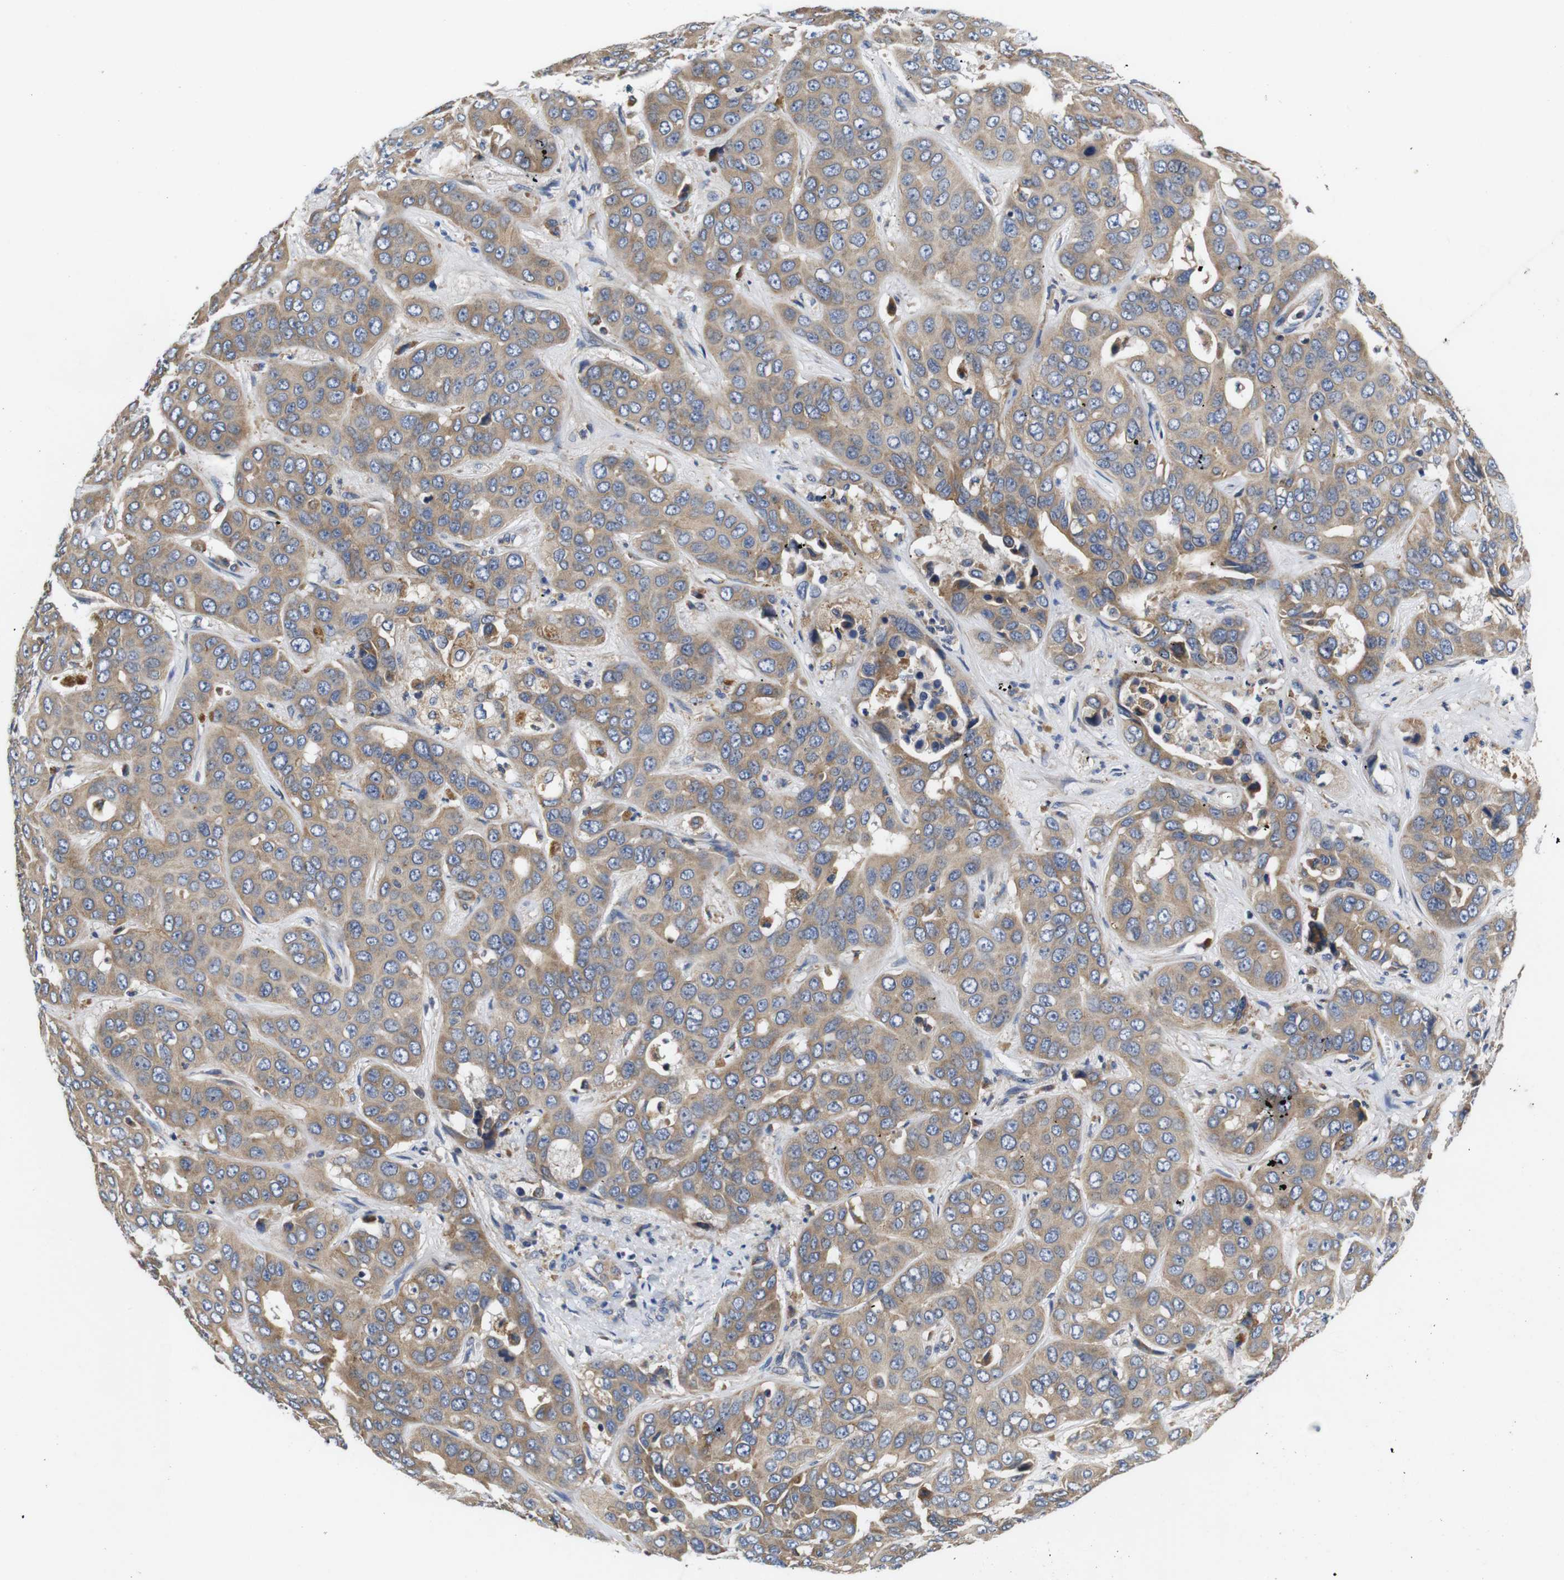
{"staining": {"intensity": "moderate", "quantity": ">75%", "location": "cytoplasmic/membranous"}, "tissue": "liver cancer", "cell_type": "Tumor cells", "image_type": "cancer", "snomed": [{"axis": "morphology", "description": "Cholangiocarcinoma"}, {"axis": "topography", "description": "Liver"}], "caption": "Liver cancer was stained to show a protein in brown. There is medium levels of moderate cytoplasmic/membranous positivity in about >75% of tumor cells.", "gene": "MARCHF7", "patient": {"sex": "female", "age": 52}}